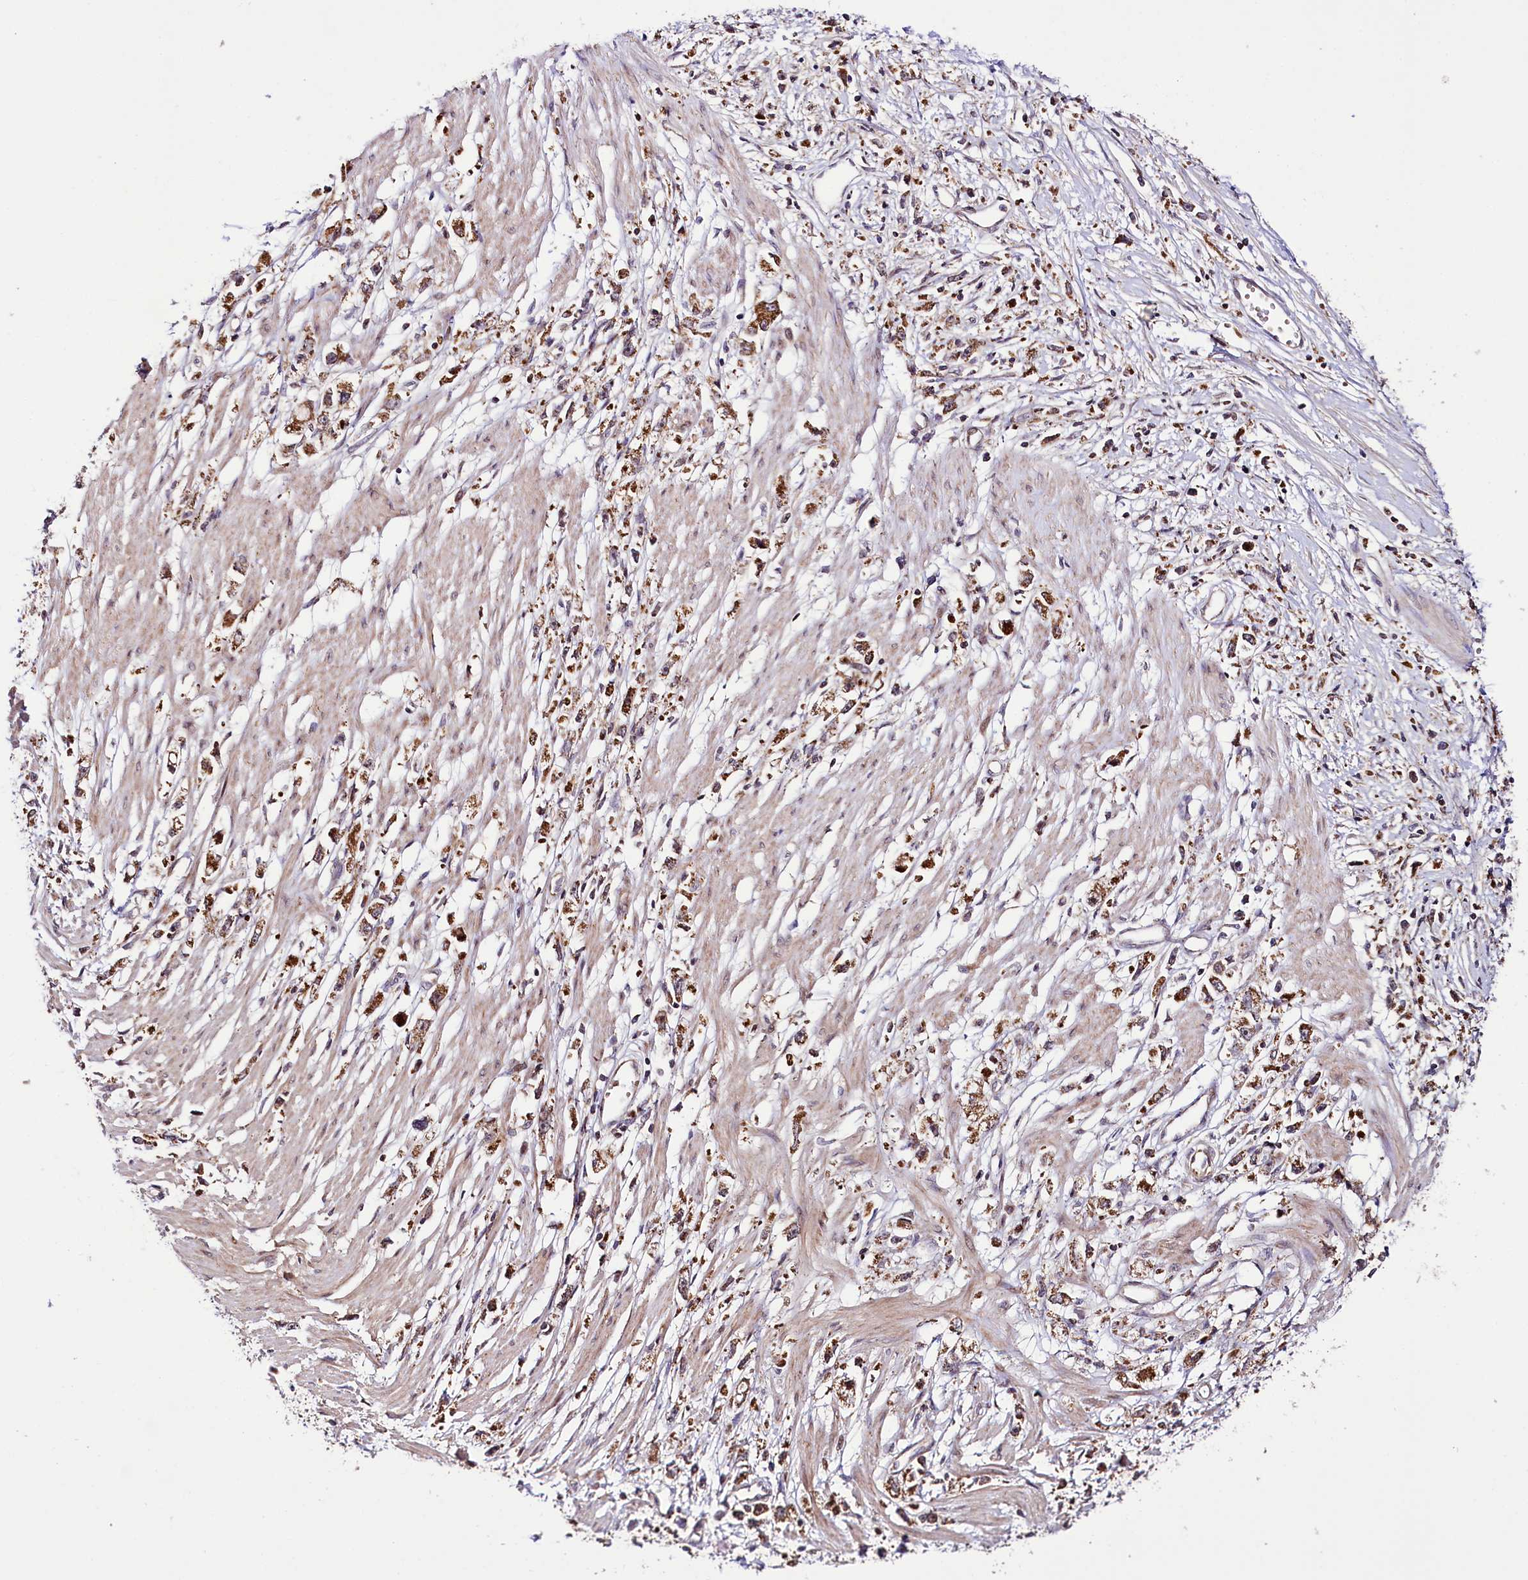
{"staining": {"intensity": "moderate", "quantity": ">75%", "location": "cytoplasmic/membranous"}, "tissue": "stomach cancer", "cell_type": "Tumor cells", "image_type": "cancer", "snomed": [{"axis": "morphology", "description": "Adenocarcinoma, NOS"}, {"axis": "topography", "description": "Stomach"}], "caption": "This is an image of immunohistochemistry staining of stomach cancer, which shows moderate staining in the cytoplasmic/membranous of tumor cells.", "gene": "ST7", "patient": {"sex": "female", "age": 59}}